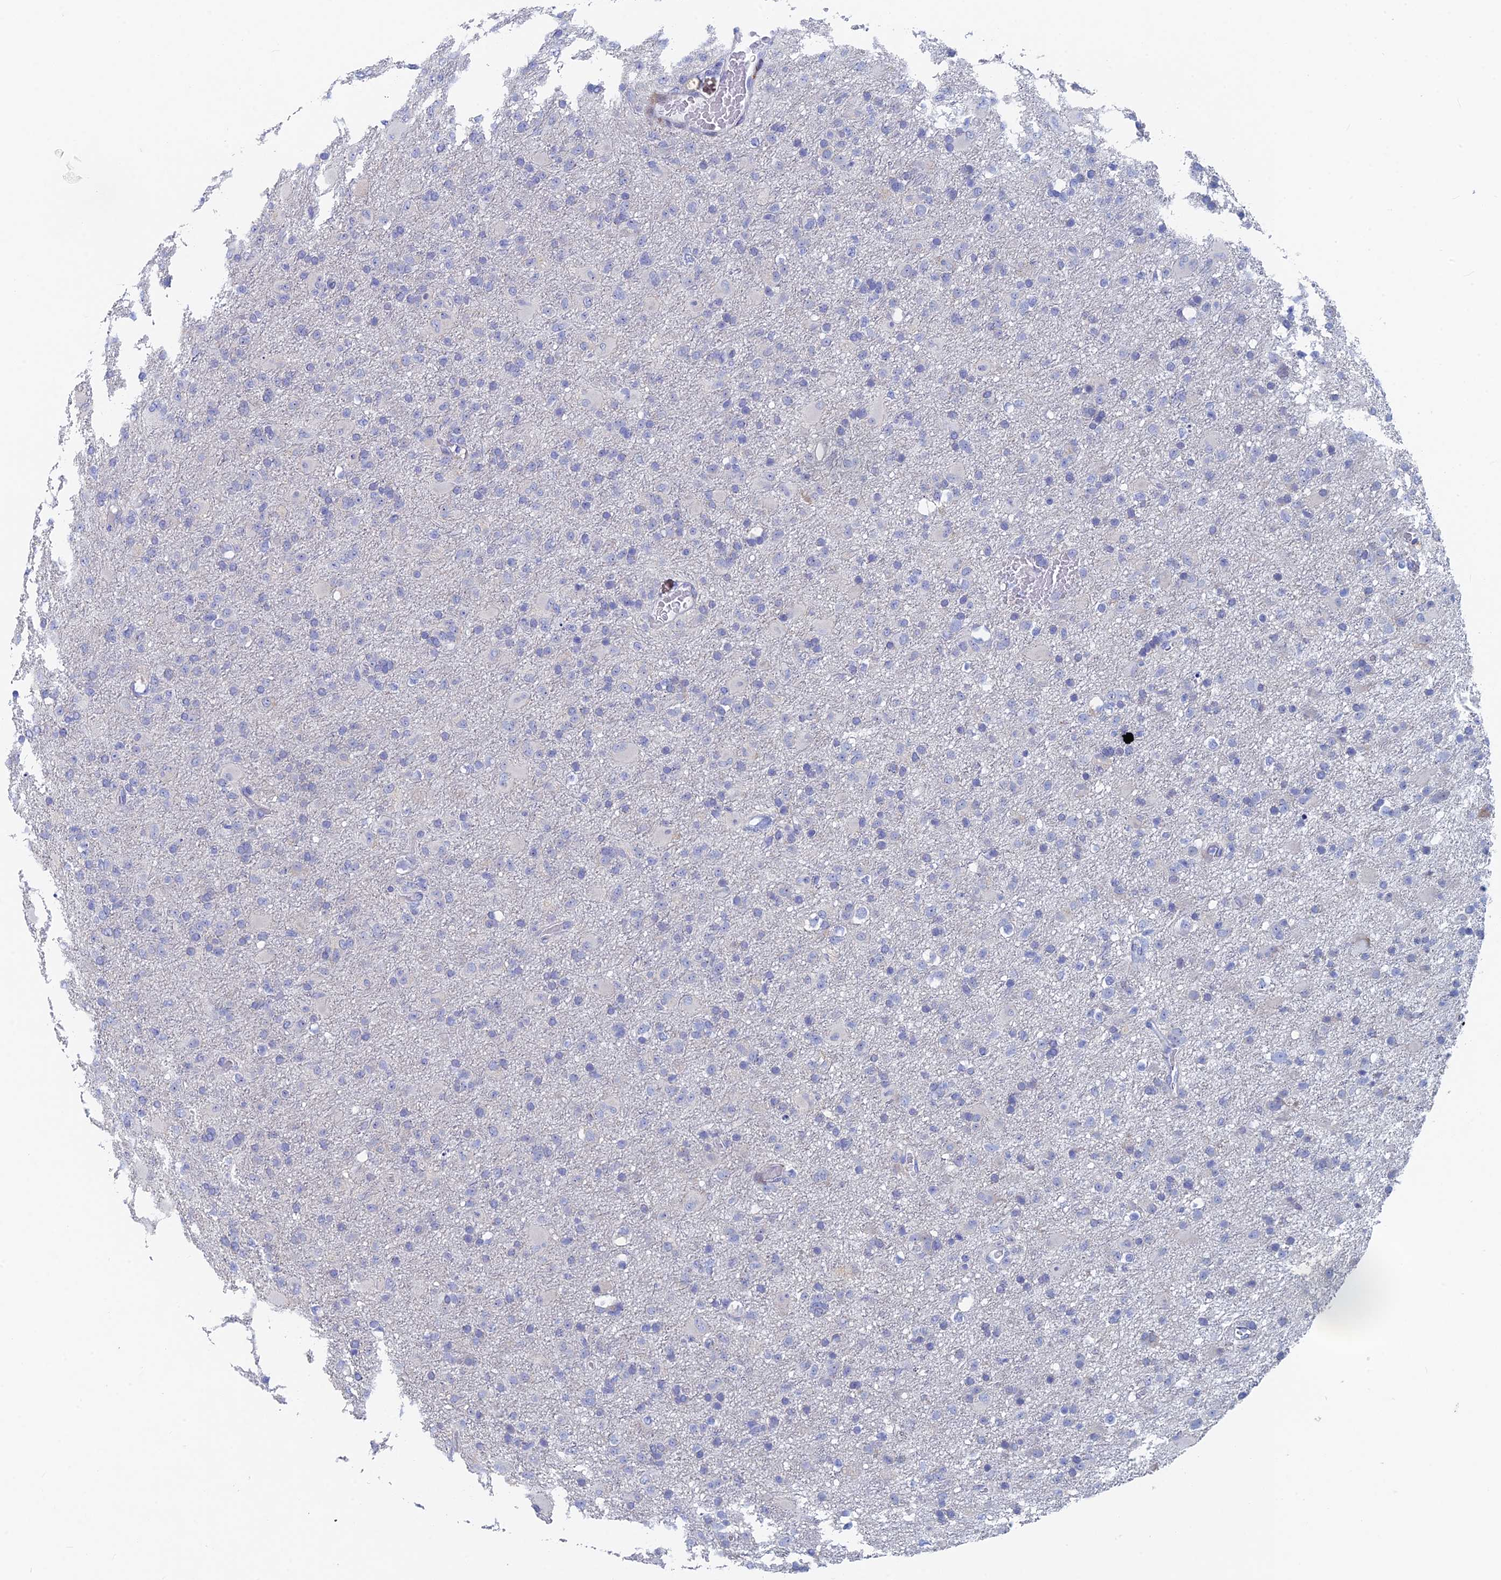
{"staining": {"intensity": "negative", "quantity": "none", "location": "none"}, "tissue": "glioma", "cell_type": "Tumor cells", "image_type": "cancer", "snomed": [{"axis": "morphology", "description": "Glioma, malignant, Low grade"}, {"axis": "topography", "description": "Brain"}], "caption": "Tumor cells are negative for brown protein staining in glioma. The staining was performed using DAB (3,3'-diaminobenzidine) to visualize the protein expression in brown, while the nuclei were stained in blue with hematoxylin (Magnification: 20x).", "gene": "DRGX", "patient": {"sex": "male", "age": 65}}